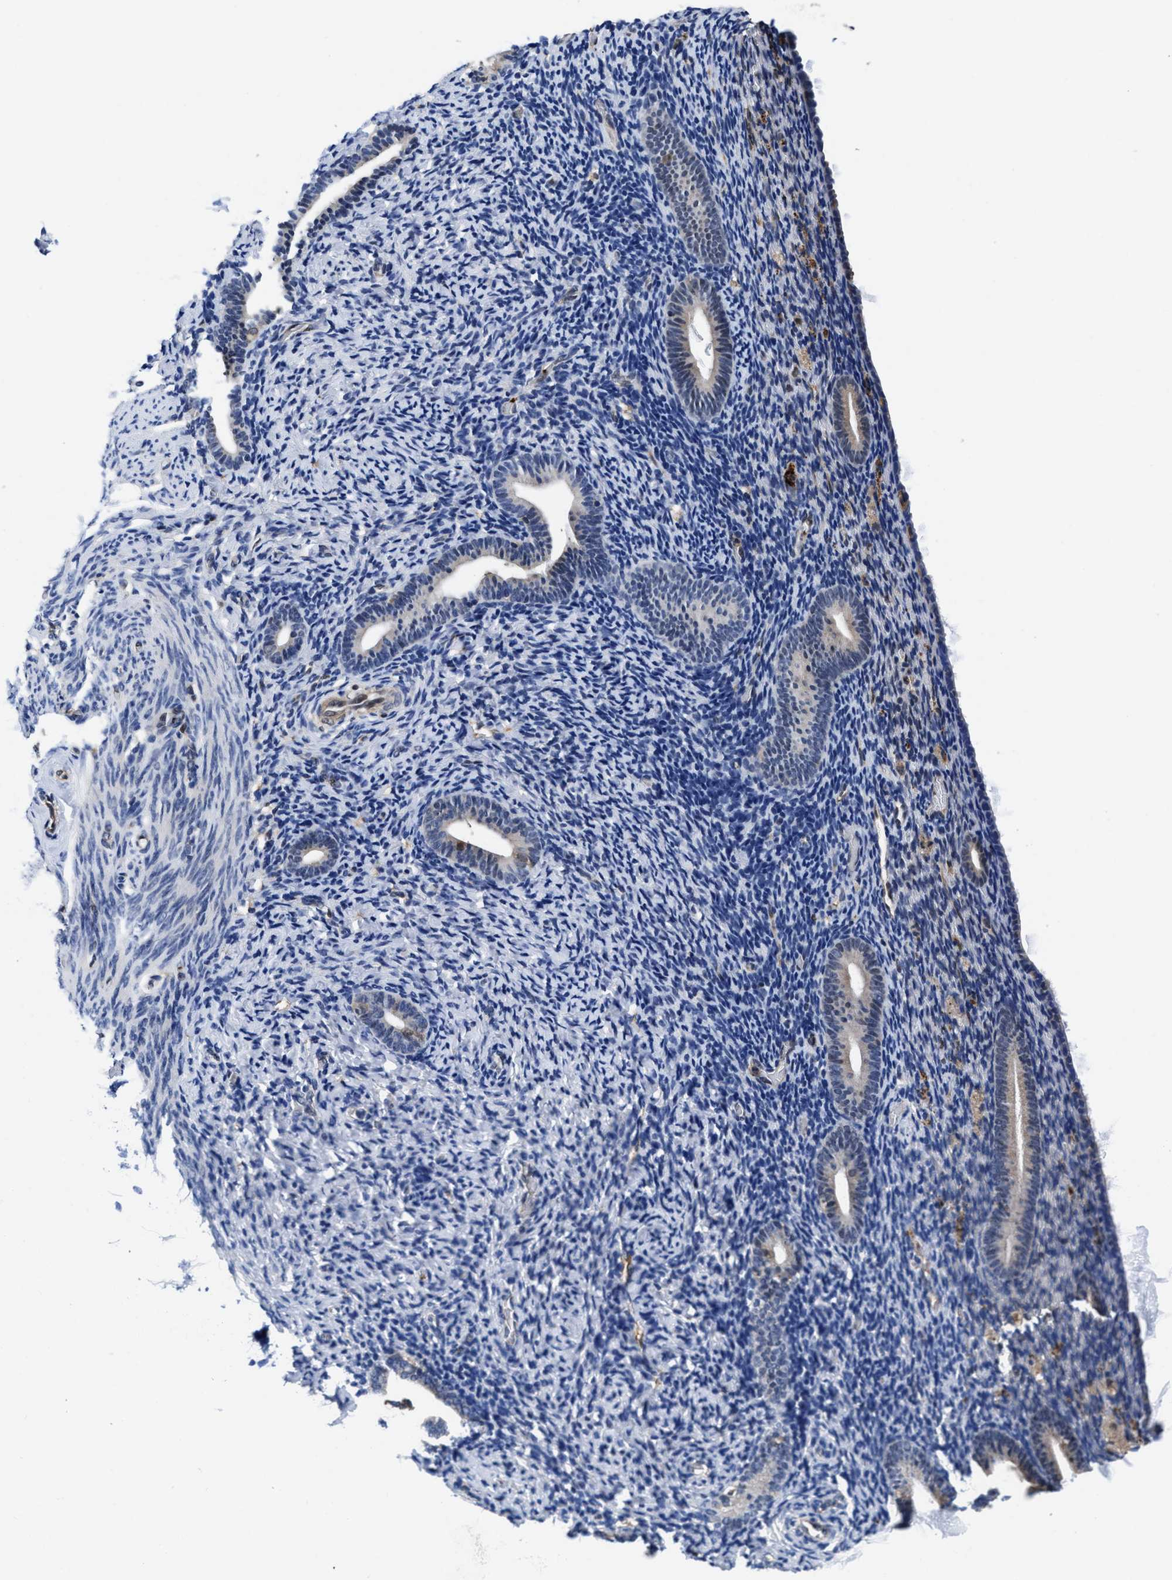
{"staining": {"intensity": "negative", "quantity": "none", "location": "none"}, "tissue": "endometrium", "cell_type": "Cells in endometrial stroma", "image_type": "normal", "snomed": [{"axis": "morphology", "description": "Normal tissue, NOS"}, {"axis": "topography", "description": "Endometrium"}], "caption": "Endometrium was stained to show a protein in brown. There is no significant expression in cells in endometrial stroma. Nuclei are stained in blue.", "gene": "ACLY", "patient": {"sex": "female", "age": 51}}